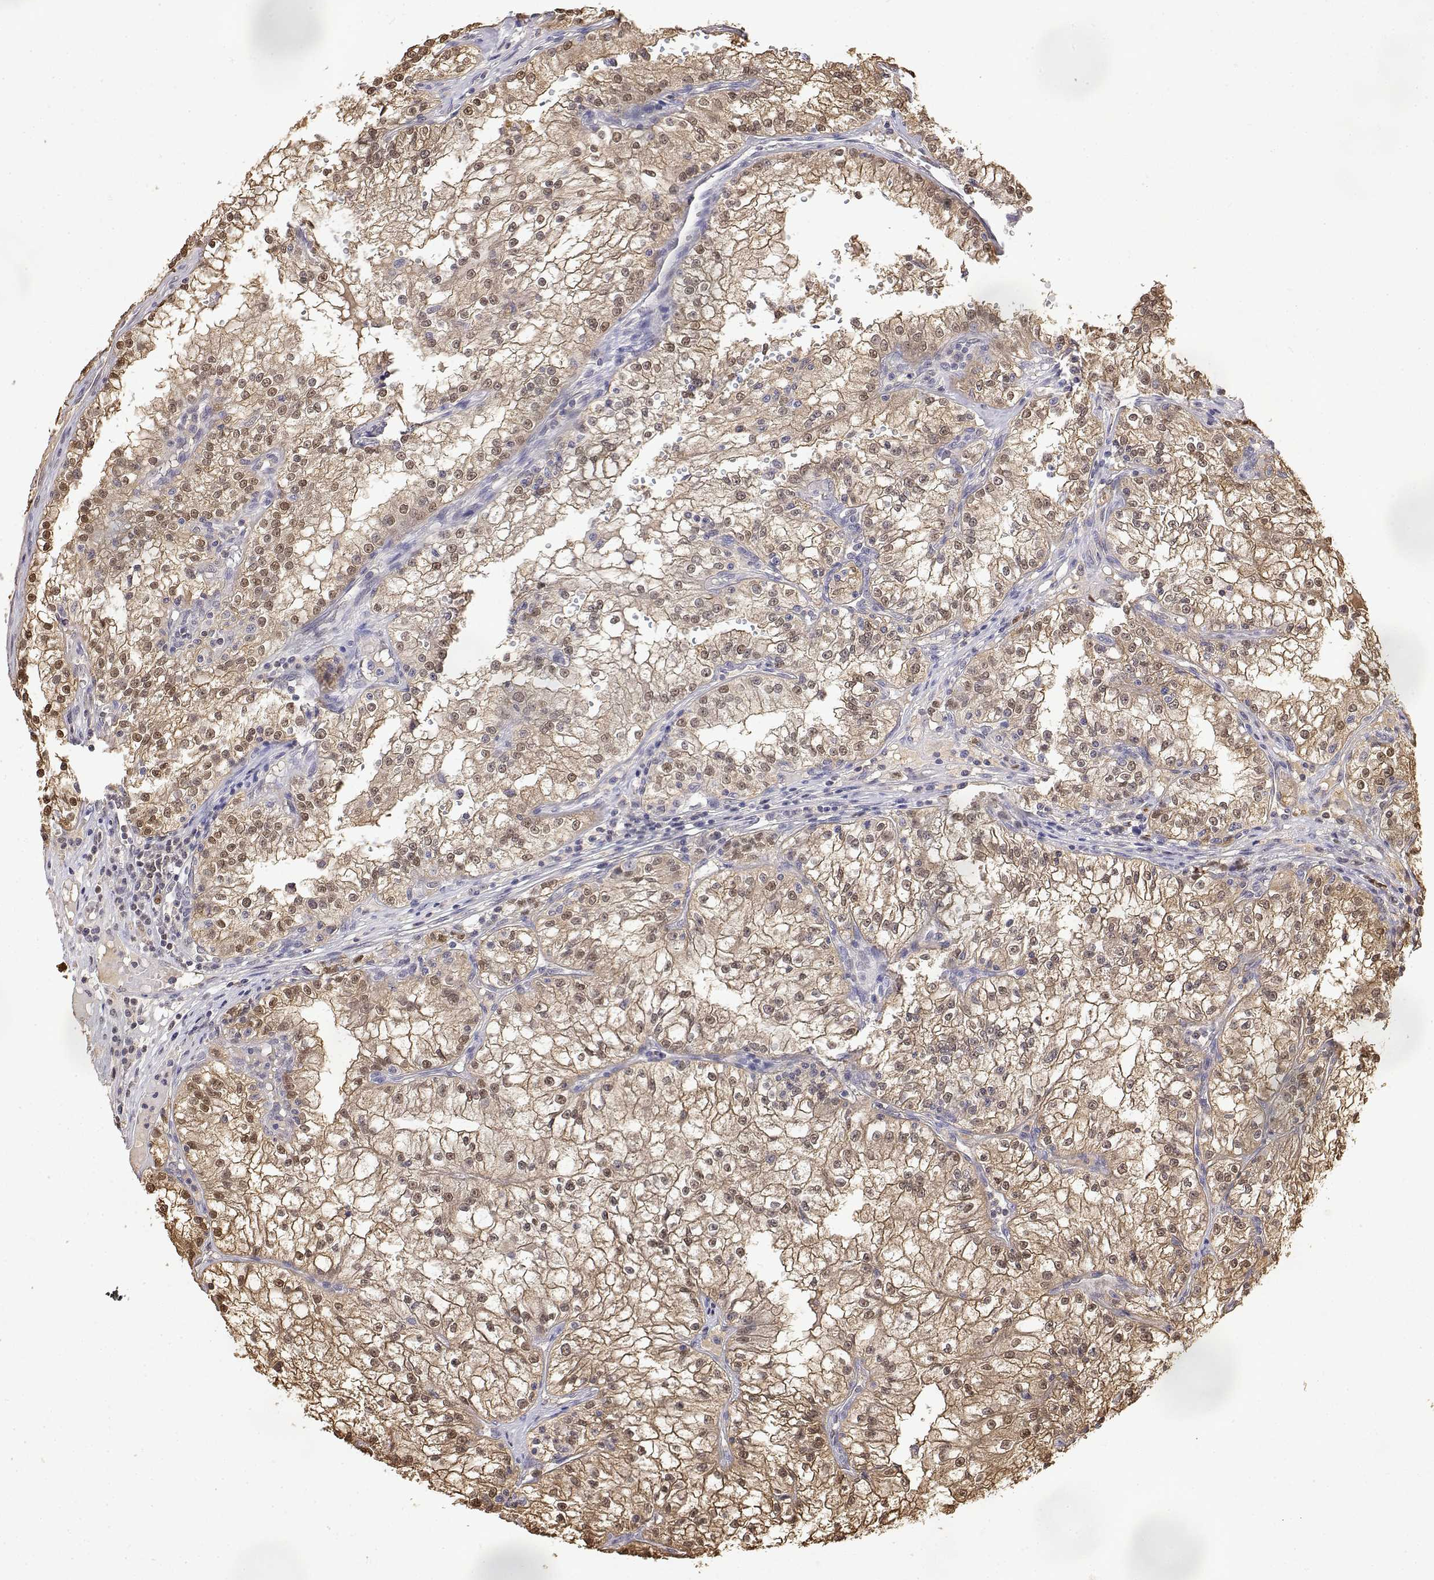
{"staining": {"intensity": "weak", "quantity": ">75%", "location": "cytoplasmic/membranous,nuclear"}, "tissue": "renal cancer", "cell_type": "Tumor cells", "image_type": "cancer", "snomed": [{"axis": "morphology", "description": "Adenocarcinoma, NOS"}, {"axis": "topography", "description": "Kidney"}], "caption": "An immunohistochemistry histopathology image of tumor tissue is shown. Protein staining in brown shows weak cytoplasmic/membranous and nuclear positivity in renal adenocarcinoma within tumor cells.", "gene": "TPI1", "patient": {"sex": "male", "age": 36}}